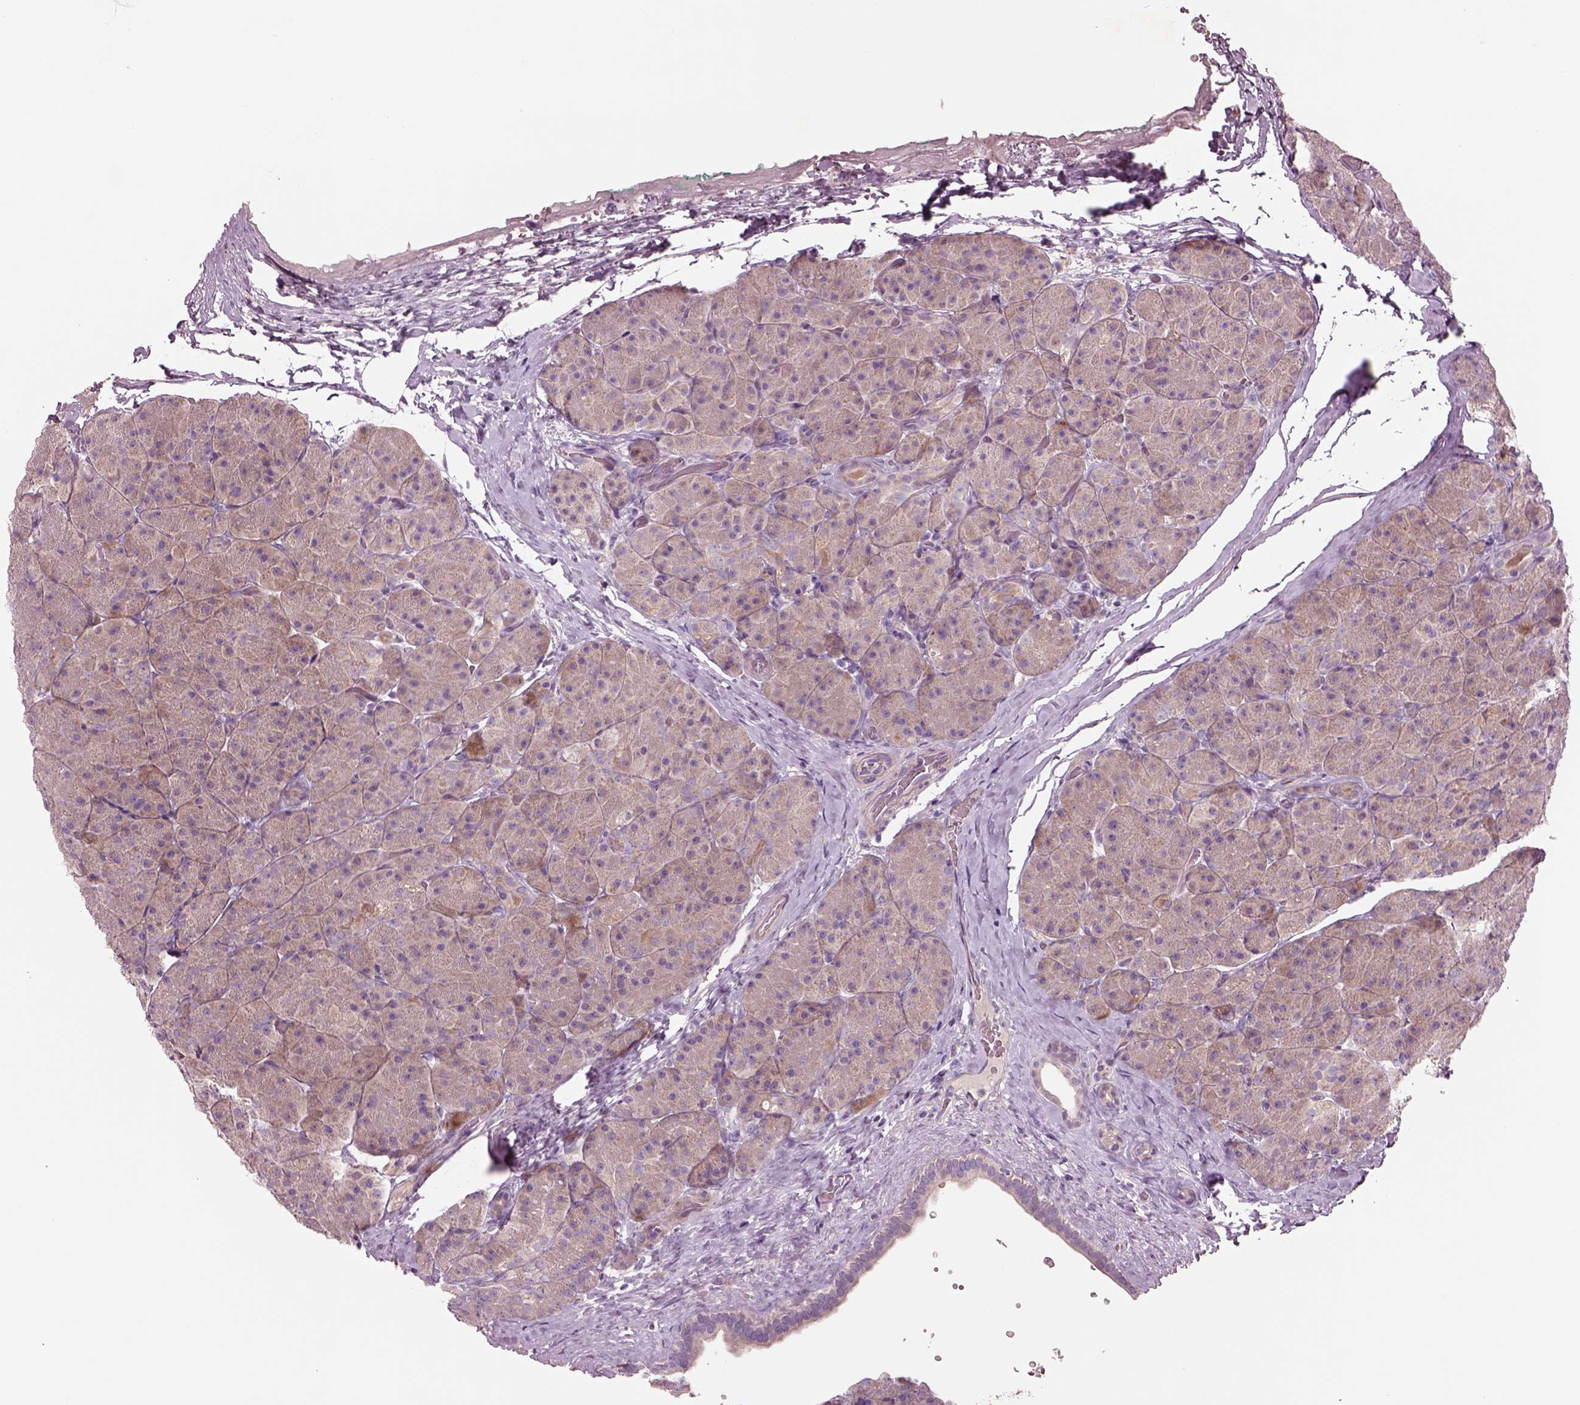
{"staining": {"intensity": "weak", "quantity": "25%-75%", "location": "cytoplasmic/membranous"}, "tissue": "pancreas", "cell_type": "Exocrine glandular cells", "image_type": "normal", "snomed": [{"axis": "morphology", "description": "Normal tissue, NOS"}, {"axis": "topography", "description": "Pancreas"}], "caption": "IHC of unremarkable human pancreas displays low levels of weak cytoplasmic/membranous positivity in about 25%-75% of exocrine glandular cells.", "gene": "PLPP7", "patient": {"sex": "male", "age": 57}}